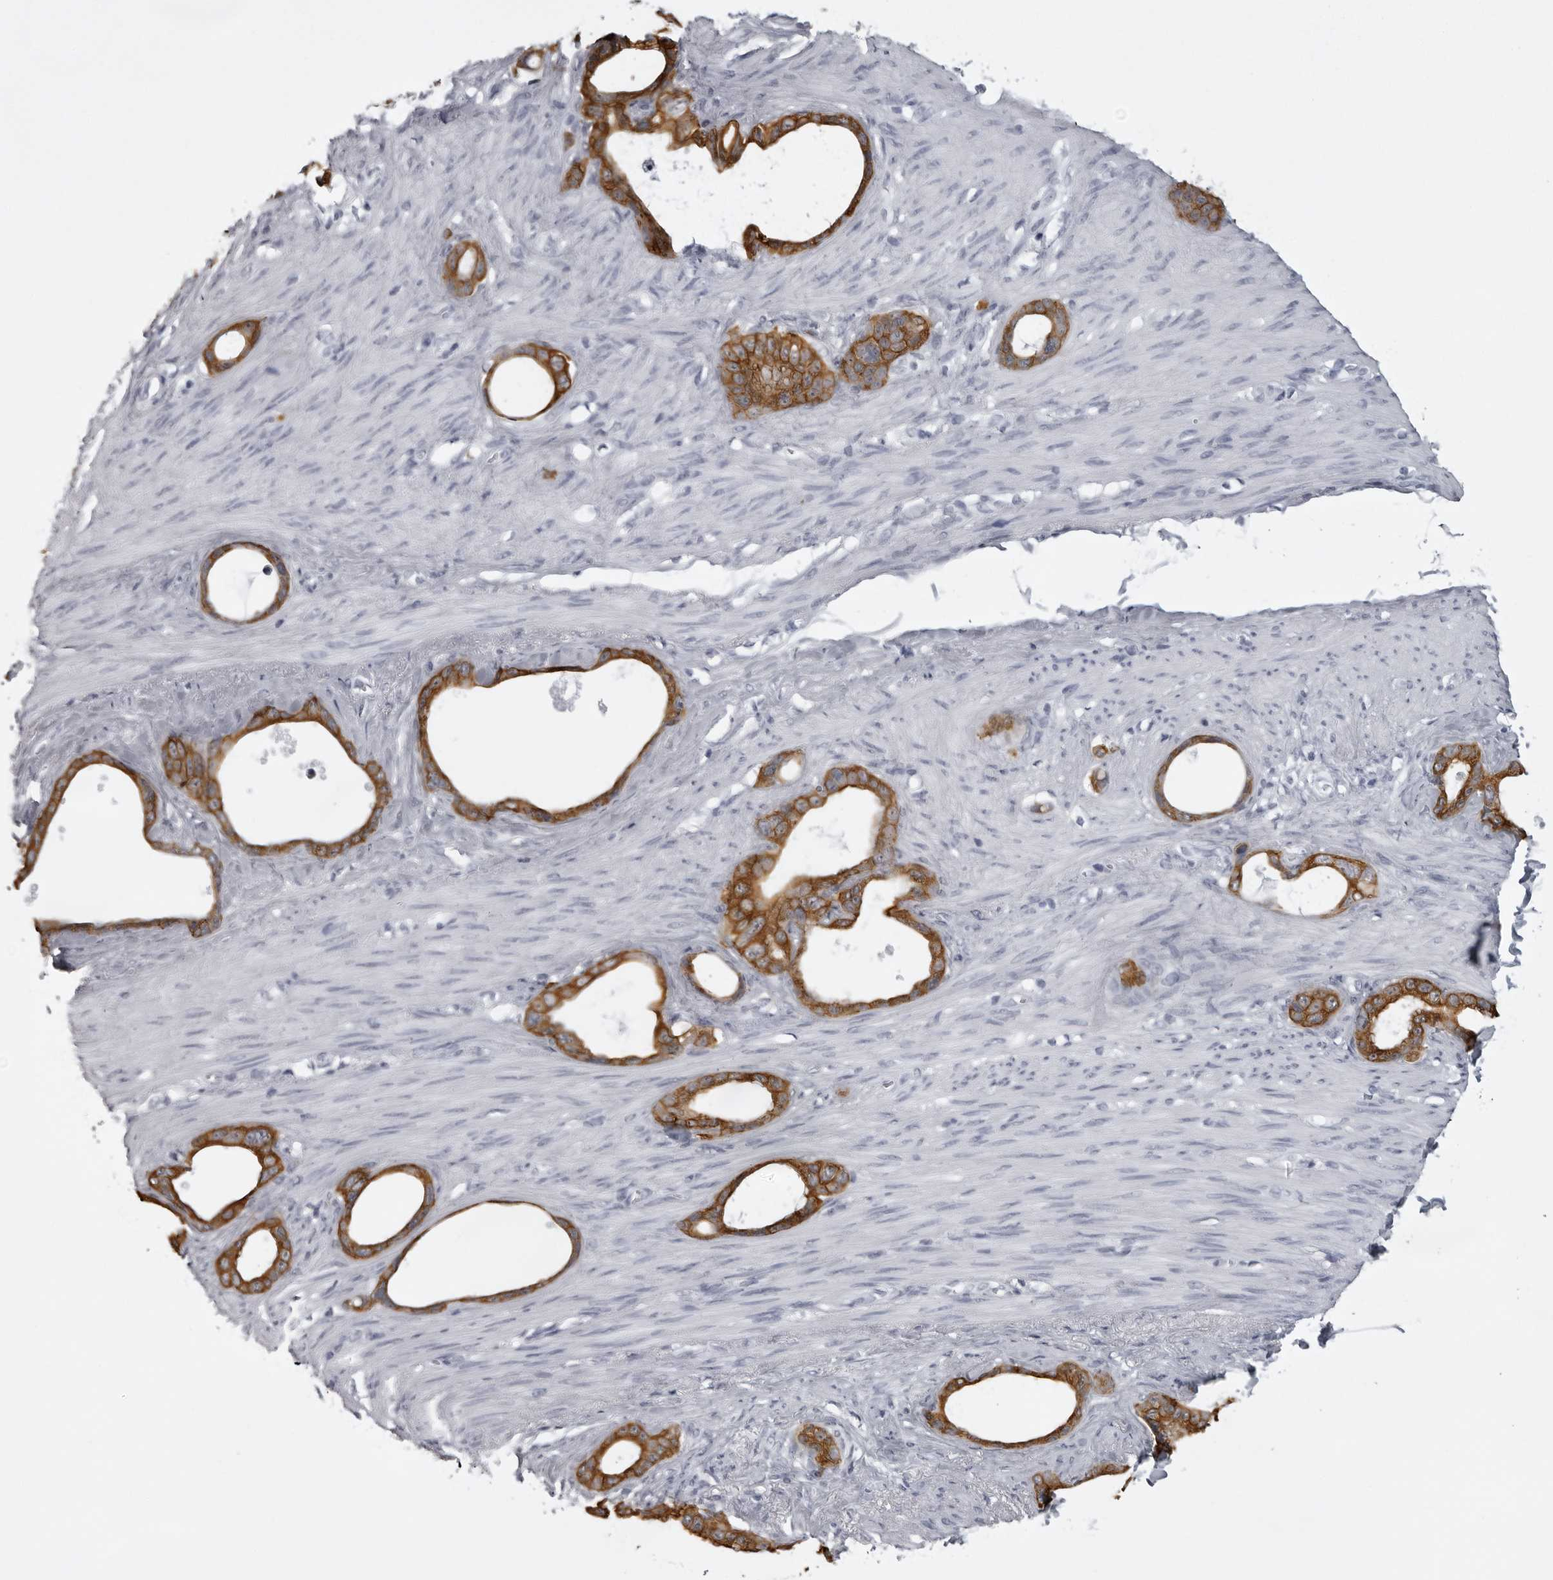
{"staining": {"intensity": "moderate", "quantity": ">75%", "location": "cytoplasmic/membranous"}, "tissue": "stomach cancer", "cell_type": "Tumor cells", "image_type": "cancer", "snomed": [{"axis": "morphology", "description": "Adenocarcinoma, NOS"}, {"axis": "topography", "description": "Stomach"}], "caption": "Adenocarcinoma (stomach) stained with a protein marker shows moderate staining in tumor cells.", "gene": "UROD", "patient": {"sex": "female", "age": 75}}